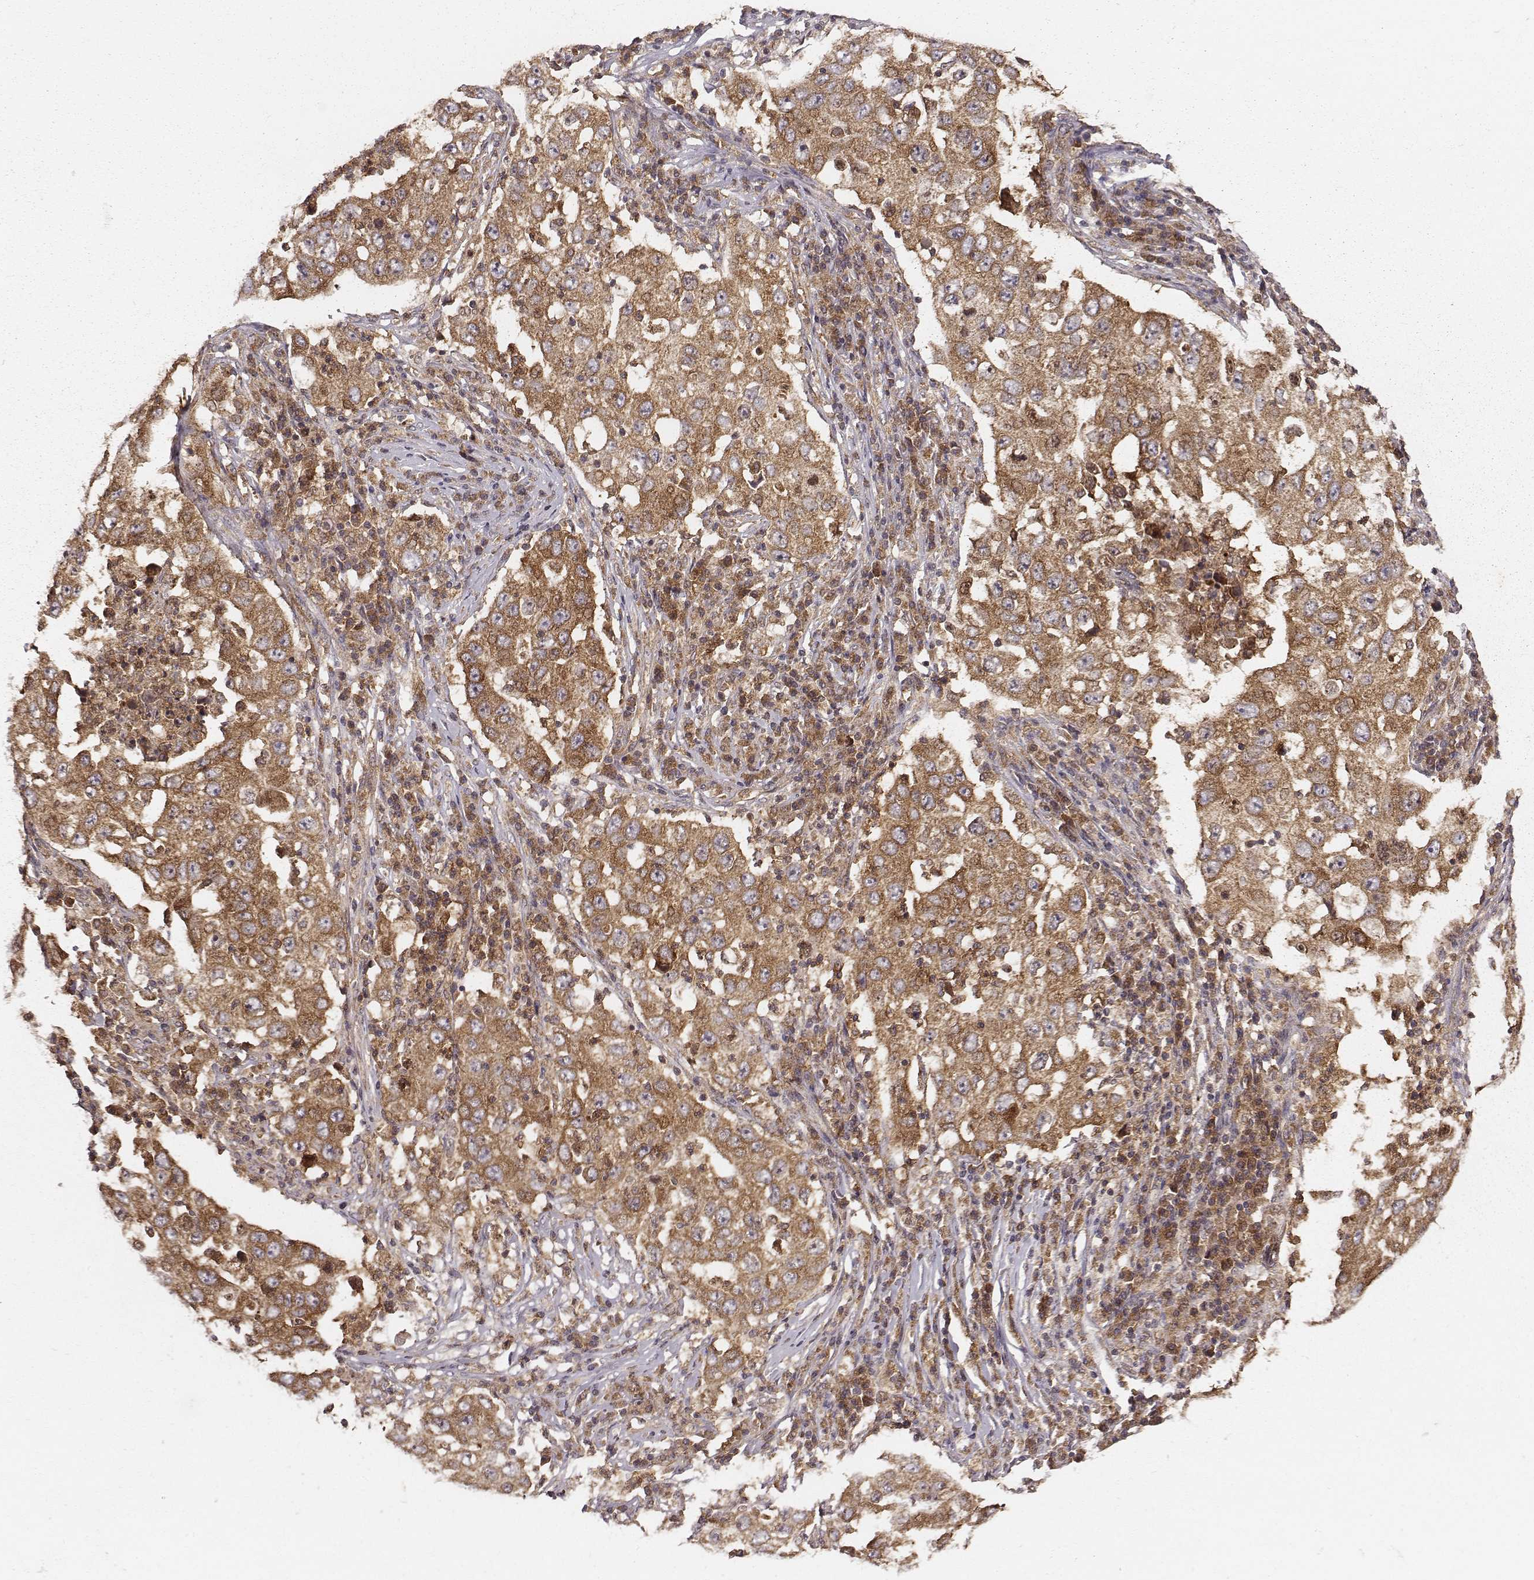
{"staining": {"intensity": "moderate", "quantity": ">75%", "location": "cytoplasmic/membranous"}, "tissue": "lung cancer", "cell_type": "Tumor cells", "image_type": "cancer", "snomed": [{"axis": "morphology", "description": "Adenocarcinoma, NOS"}, {"axis": "topography", "description": "Lung"}], "caption": "A brown stain shows moderate cytoplasmic/membranous staining of a protein in human lung adenocarcinoma tumor cells.", "gene": "VPS26A", "patient": {"sex": "male", "age": 73}}